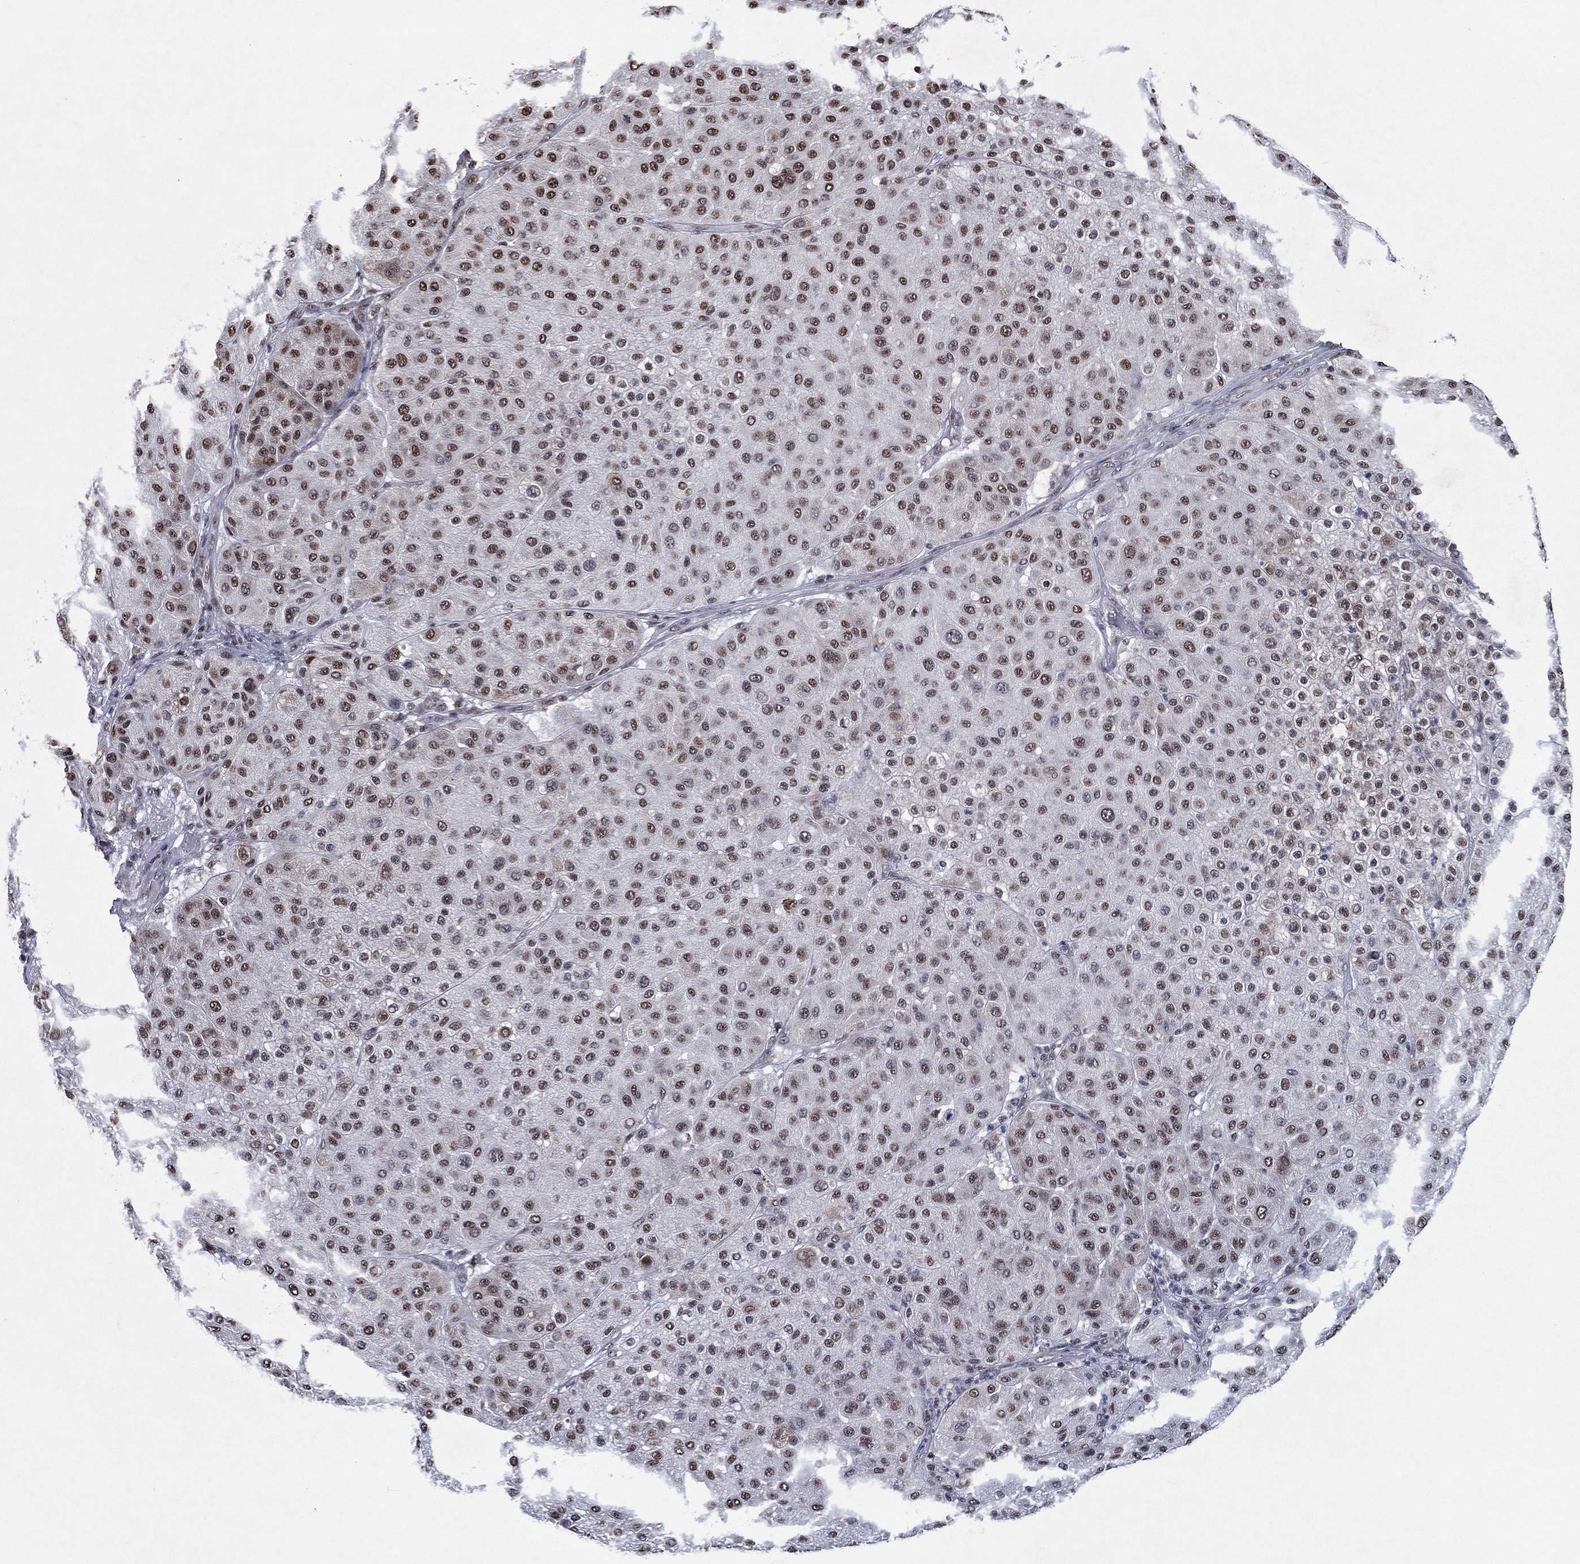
{"staining": {"intensity": "moderate", "quantity": ">75%", "location": "nuclear"}, "tissue": "melanoma", "cell_type": "Tumor cells", "image_type": "cancer", "snomed": [{"axis": "morphology", "description": "Malignant melanoma, Metastatic site"}, {"axis": "topography", "description": "Smooth muscle"}], "caption": "Melanoma stained for a protein (brown) shows moderate nuclear positive positivity in approximately >75% of tumor cells.", "gene": "ZBTB42", "patient": {"sex": "male", "age": 41}}